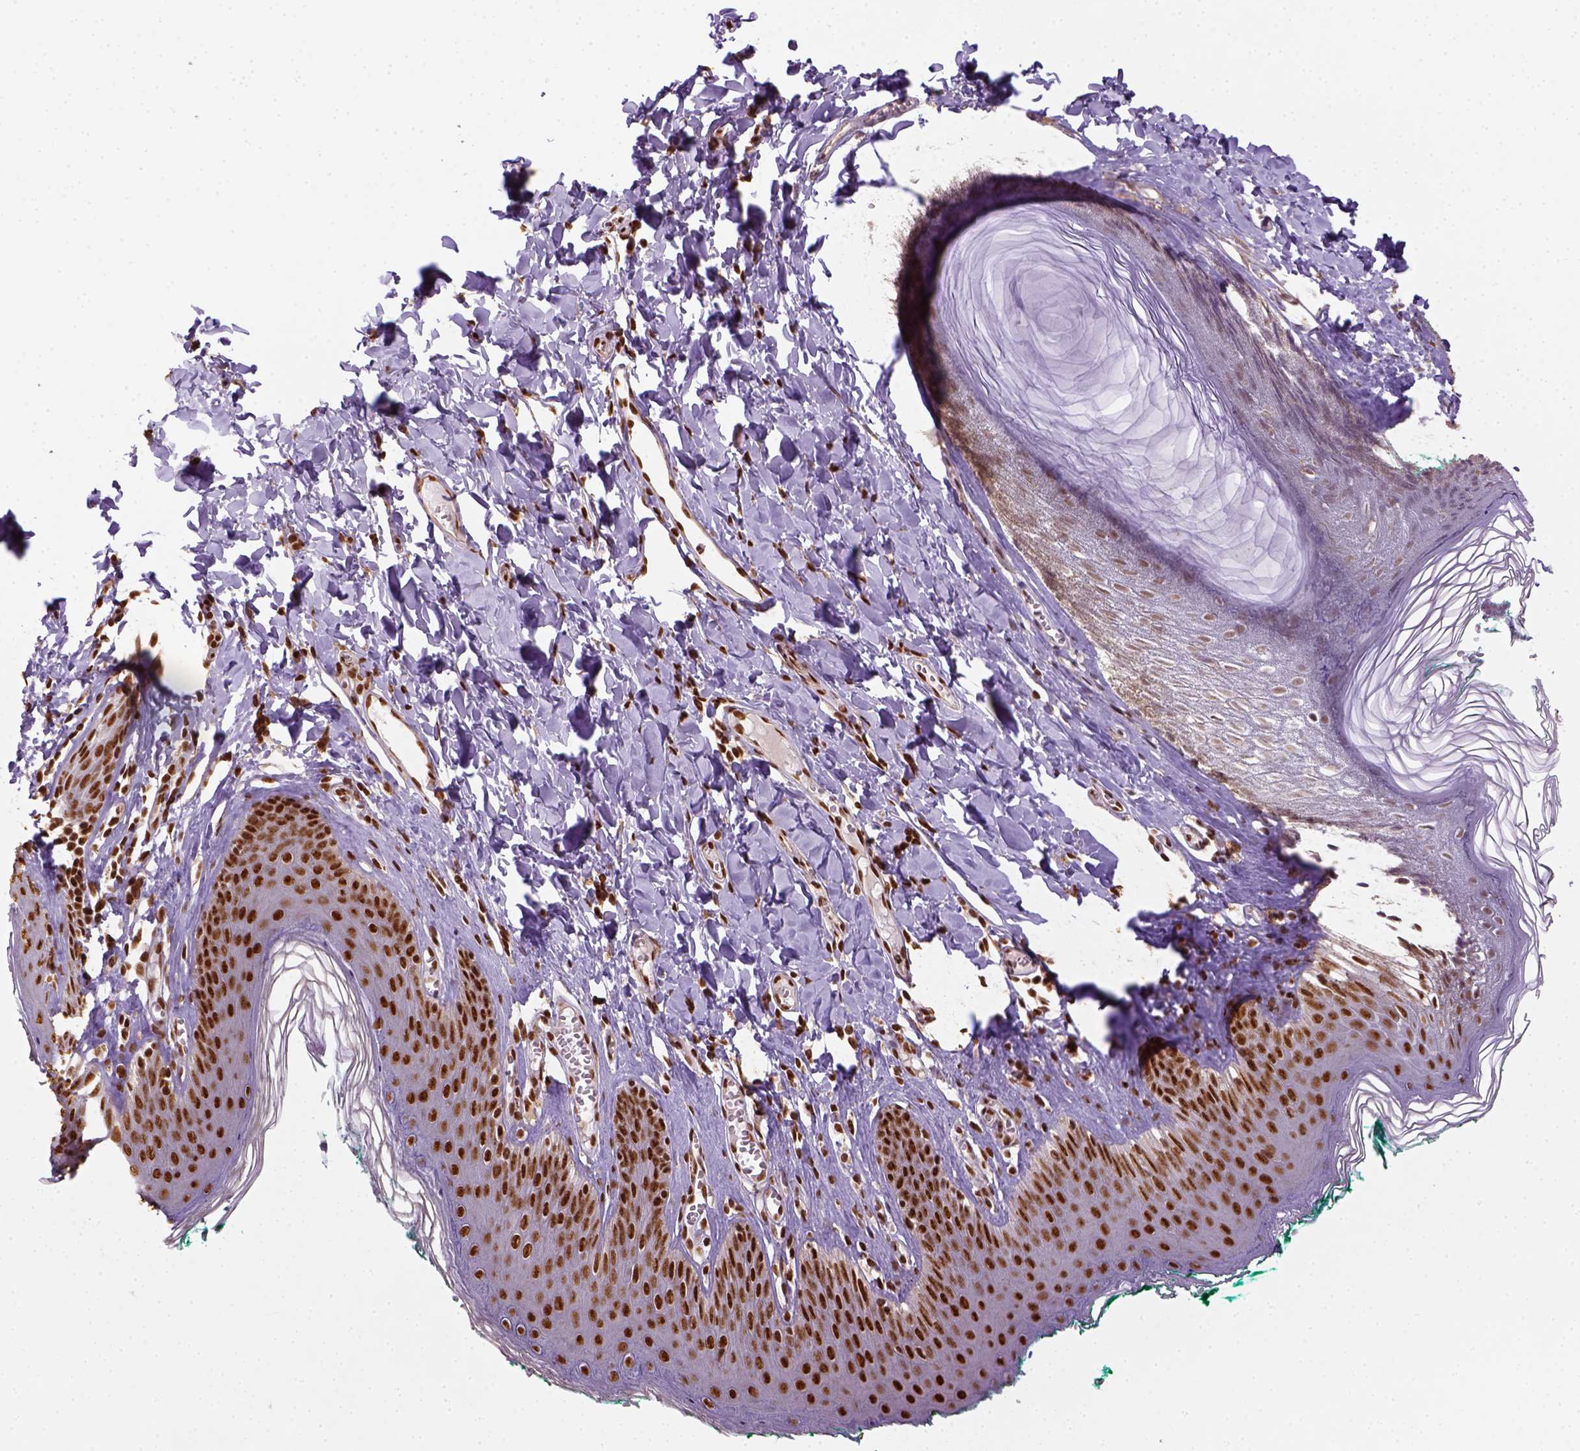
{"staining": {"intensity": "strong", "quantity": ">75%", "location": "nuclear"}, "tissue": "skin", "cell_type": "Epidermal cells", "image_type": "normal", "snomed": [{"axis": "morphology", "description": "Normal tissue, NOS"}, {"axis": "topography", "description": "Vulva"}, {"axis": "topography", "description": "Peripheral nerve tissue"}], "caption": "Protein analysis of benign skin shows strong nuclear expression in about >75% of epidermal cells. Using DAB (brown) and hematoxylin (blue) stains, captured at high magnification using brightfield microscopy.", "gene": "CCAR1", "patient": {"sex": "female", "age": 66}}